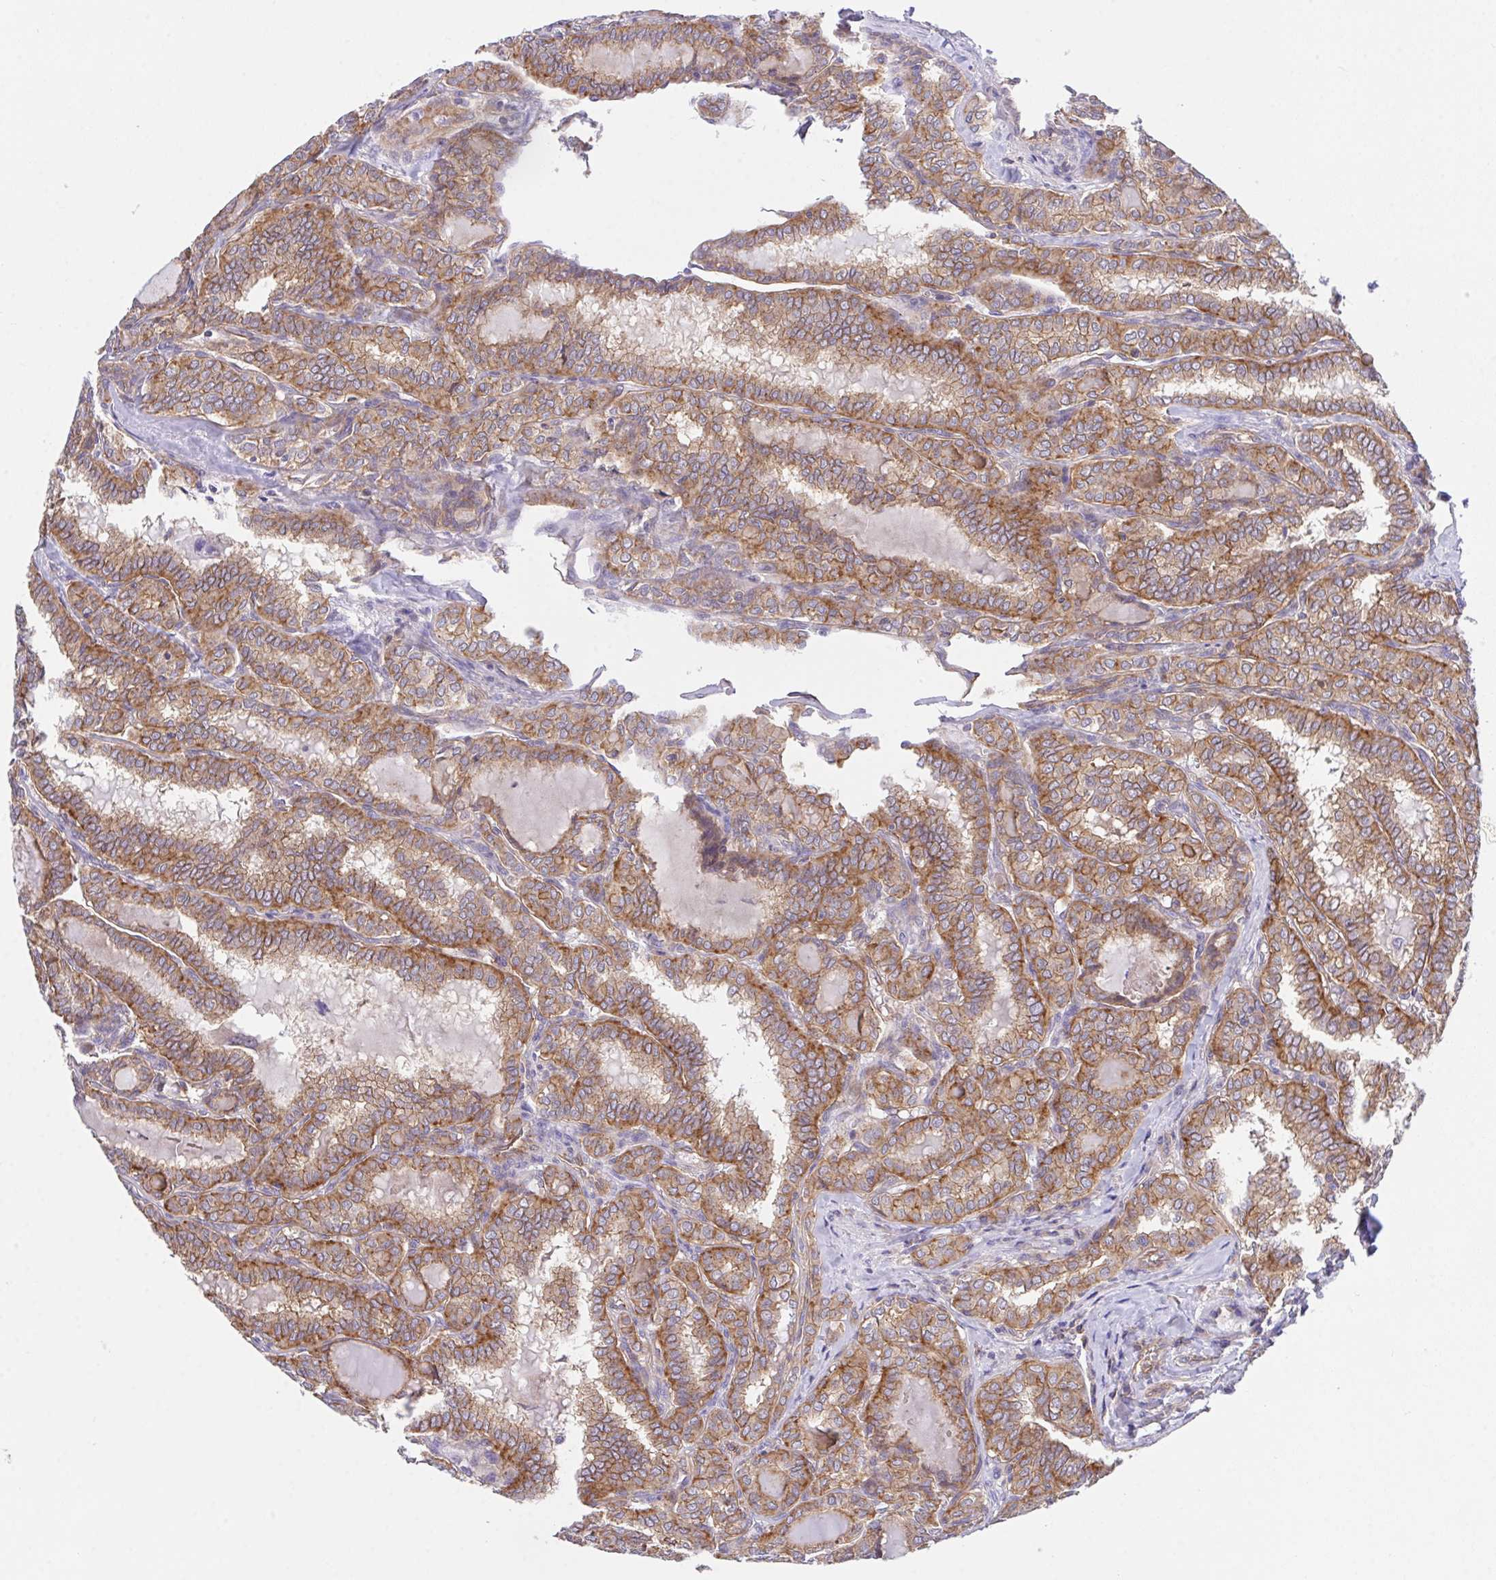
{"staining": {"intensity": "moderate", "quantity": ">75%", "location": "cytoplasmic/membranous"}, "tissue": "thyroid cancer", "cell_type": "Tumor cells", "image_type": "cancer", "snomed": [{"axis": "morphology", "description": "Papillary adenocarcinoma, NOS"}, {"axis": "topography", "description": "Thyroid gland"}], "caption": "Protein staining by immunohistochemistry (IHC) exhibits moderate cytoplasmic/membranous staining in approximately >75% of tumor cells in thyroid cancer (papillary adenocarcinoma).", "gene": "C4orf36", "patient": {"sex": "female", "age": 30}}